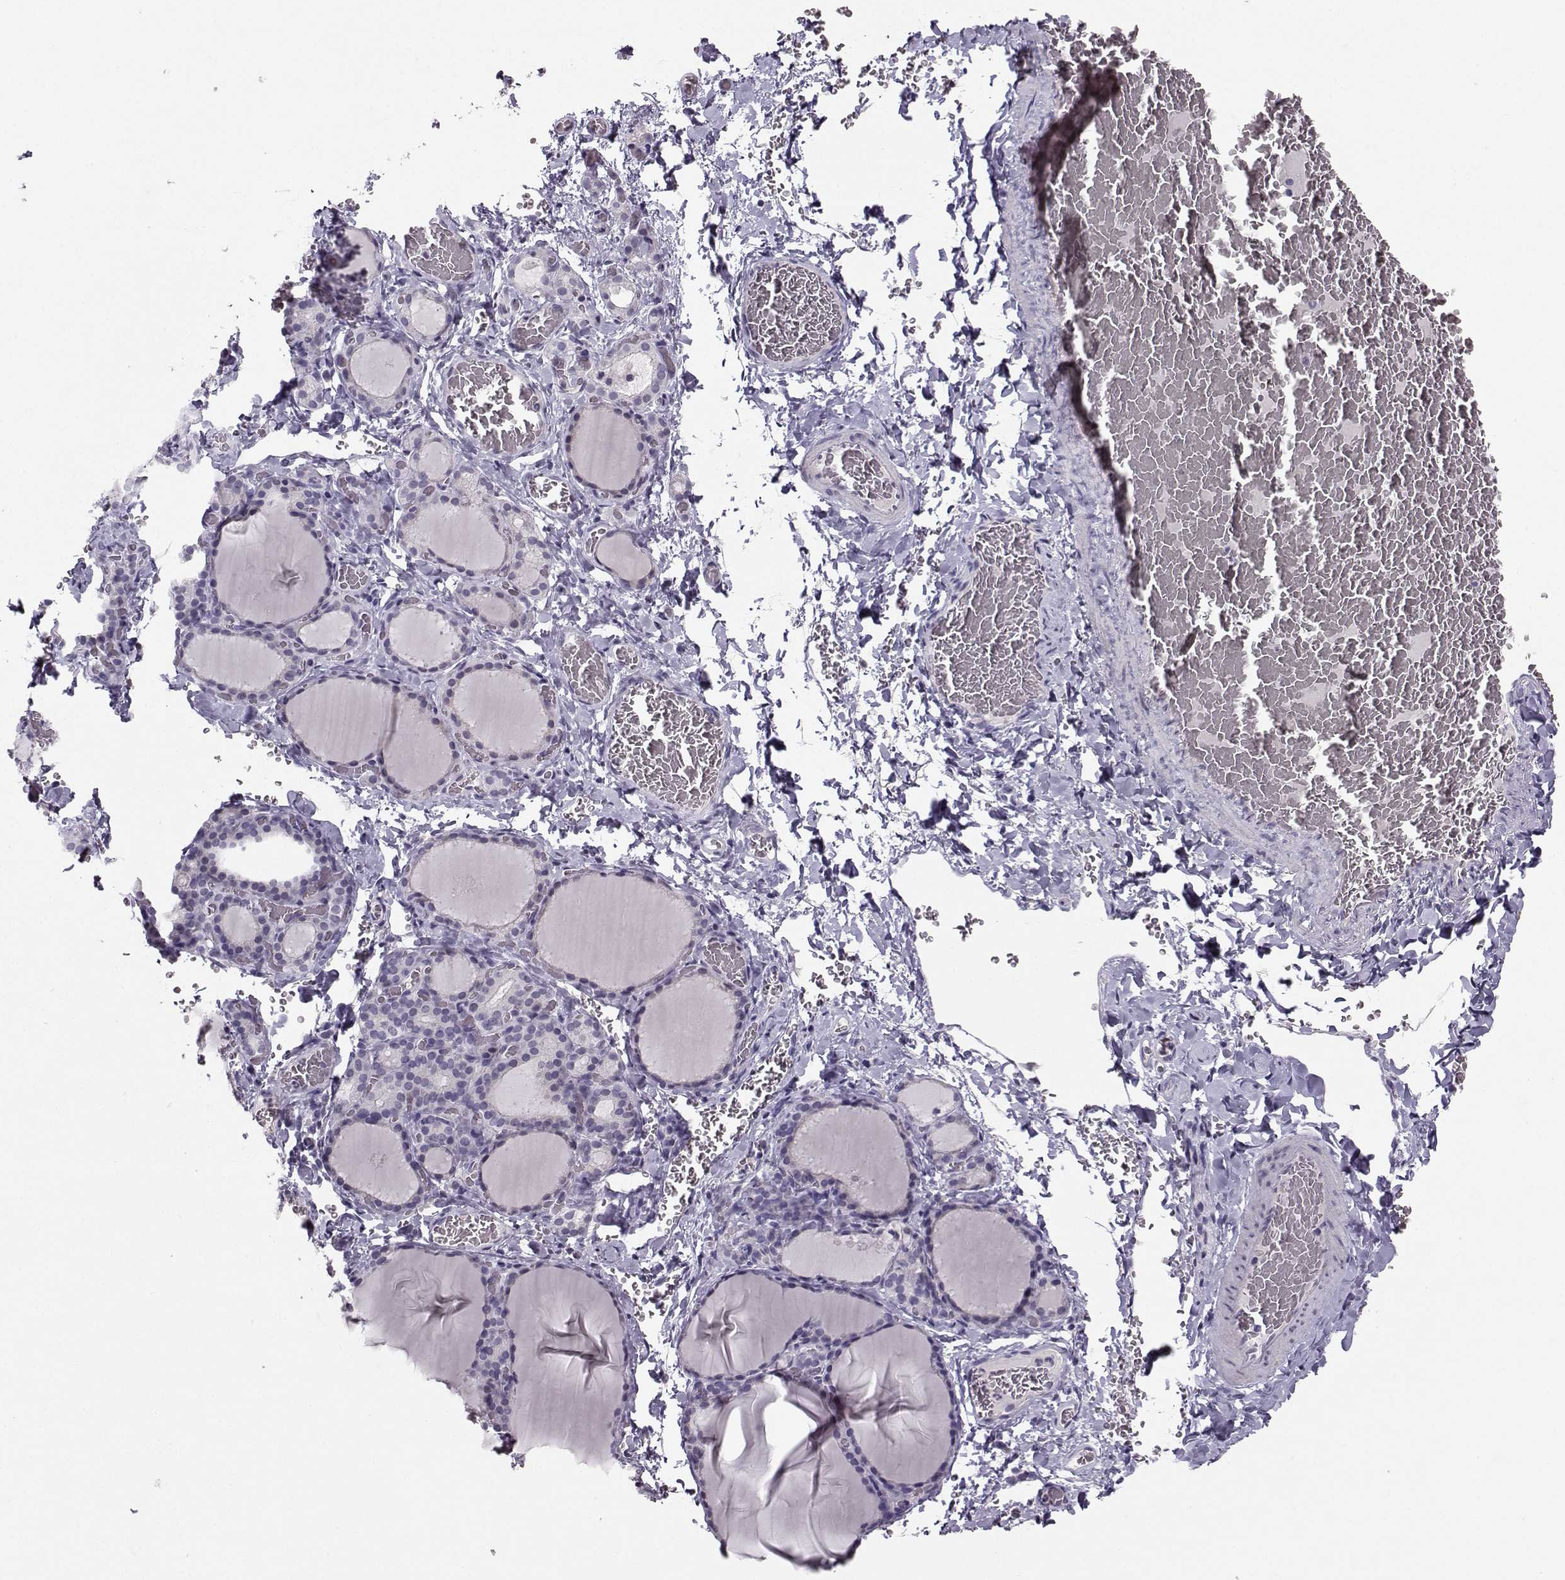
{"staining": {"intensity": "negative", "quantity": "none", "location": "none"}, "tissue": "thyroid gland", "cell_type": "Glandular cells", "image_type": "normal", "snomed": [{"axis": "morphology", "description": "Normal tissue, NOS"}, {"axis": "morphology", "description": "Hyperplasia, NOS"}, {"axis": "topography", "description": "Thyroid gland"}], "caption": "Histopathology image shows no significant protein expression in glandular cells of unremarkable thyroid gland. The staining was performed using DAB to visualize the protein expression in brown, while the nuclei were stained in blue with hematoxylin (Magnification: 20x).", "gene": "PKP2", "patient": {"sex": "female", "age": 27}}